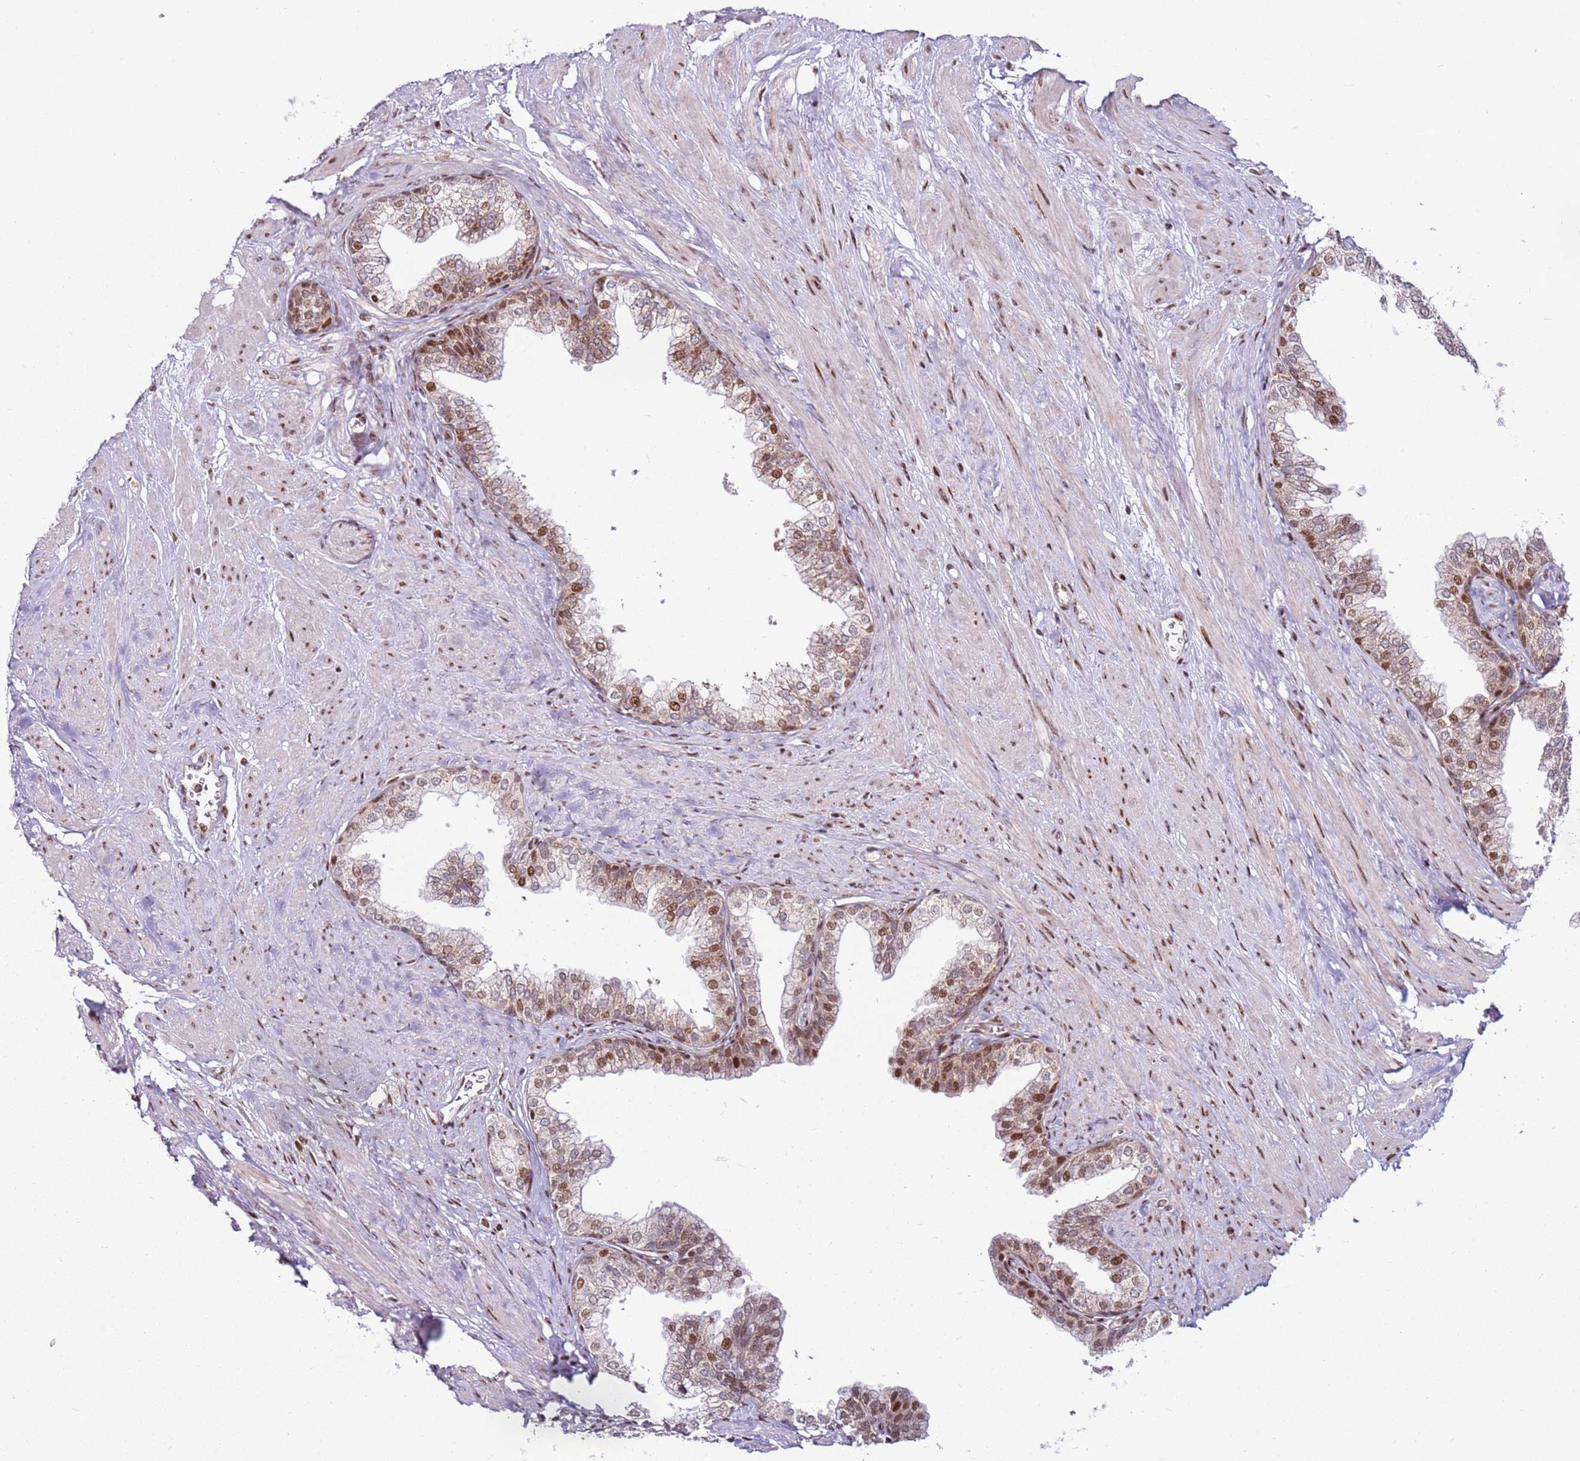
{"staining": {"intensity": "moderate", "quantity": "25%-75%", "location": "cytoplasmic/membranous,nuclear"}, "tissue": "prostate", "cell_type": "Glandular cells", "image_type": "normal", "snomed": [{"axis": "morphology", "description": "Normal tissue, NOS"}, {"axis": "morphology", "description": "Urothelial carcinoma, Low grade"}, {"axis": "topography", "description": "Urinary bladder"}, {"axis": "topography", "description": "Prostate"}], "caption": "The micrograph demonstrates staining of normal prostate, revealing moderate cytoplasmic/membranous,nuclear protein staining (brown color) within glandular cells.", "gene": "PCTP", "patient": {"sex": "male", "age": 60}}